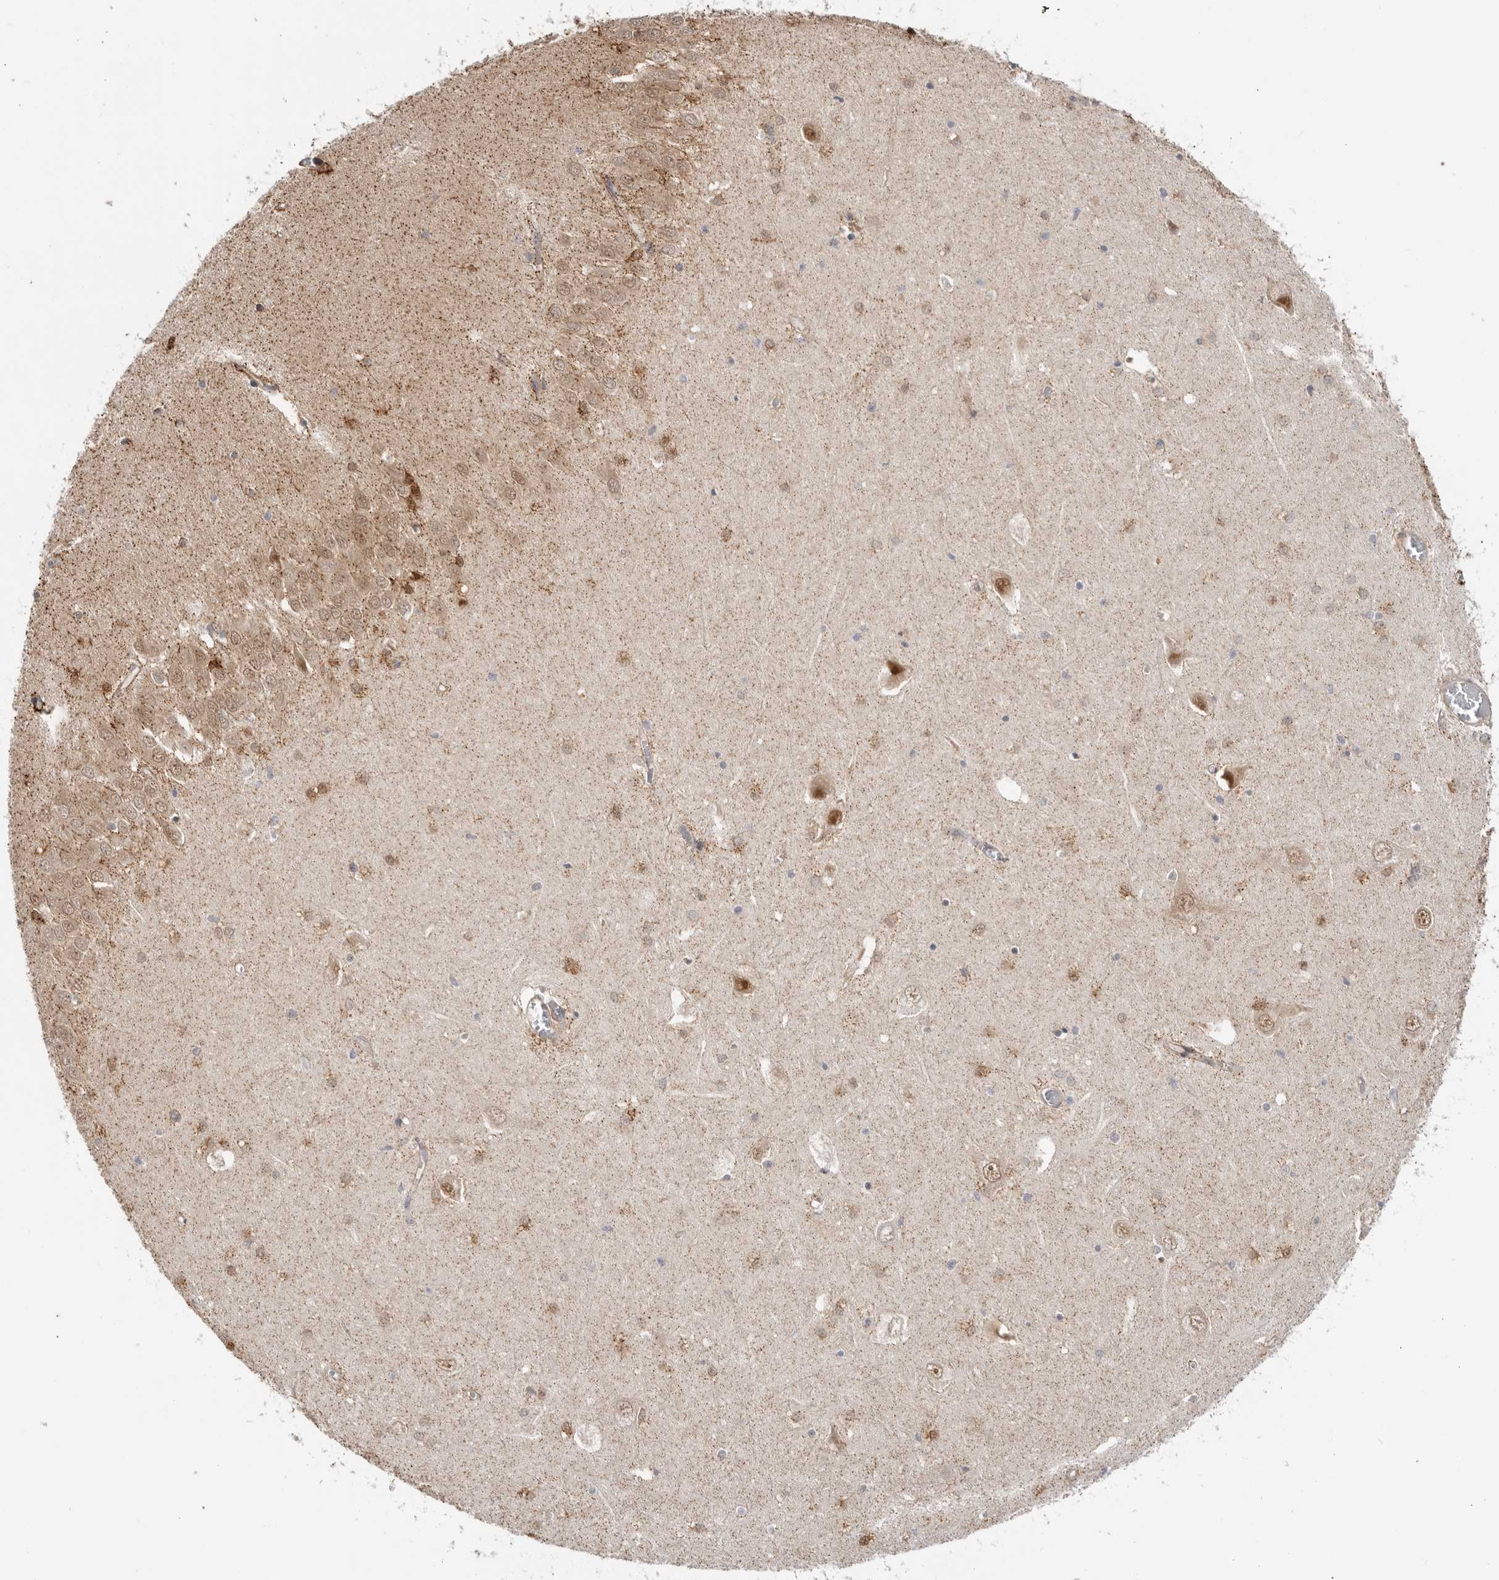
{"staining": {"intensity": "moderate", "quantity": "25%-75%", "location": "cytoplasmic/membranous,nuclear"}, "tissue": "hippocampus", "cell_type": "Glial cells", "image_type": "normal", "snomed": [{"axis": "morphology", "description": "Normal tissue, NOS"}, {"axis": "topography", "description": "Hippocampus"}], "caption": "Protein staining reveals moderate cytoplasmic/membranous,nuclear staining in about 25%-75% of glial cells in unremarkable hippocampus. The protein is stained brown, and the nuclei are stained in blue (DAB IHC with brightfield microscopy, high magnification).", "gene": "DCAF8", "patient": {"sex": "male", "age": 70}}